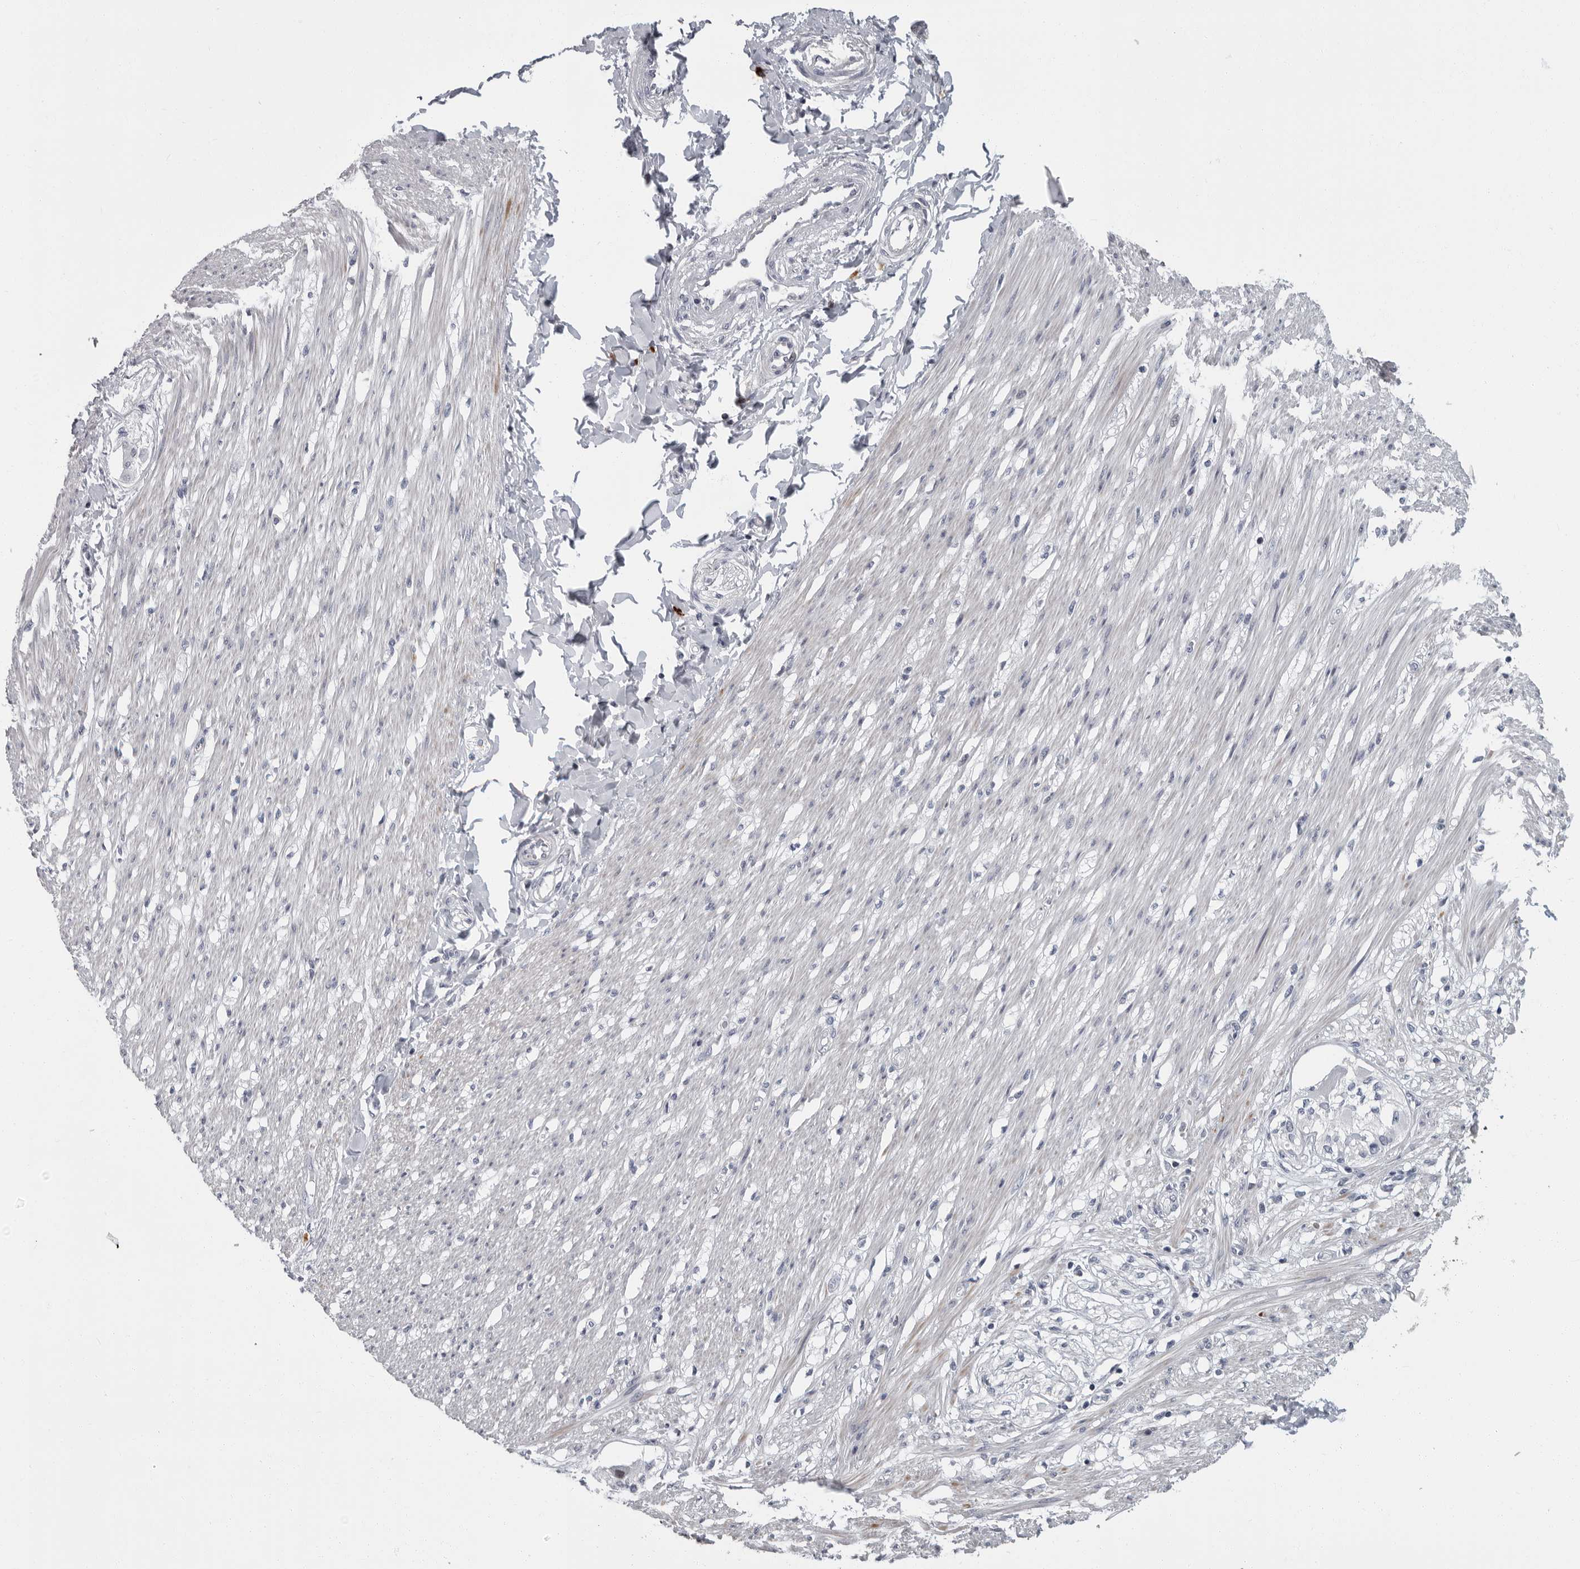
{"staining": {"intensity": "weak", "quantity": "25%-75%", "location": "cytoplasmic/membranous"}, "tissue": "smooth muscle", "cell_type": "Smooth muscle cells", "image_type": "normal", "snomed": [{"axis": "morphology", "description": "Normal tissue, NOS"}, {"axis": "morphology", "description": "Adenocarcinoma, NOS"}, {"axis": "topography", "description": "Colon"}, {"axis": "topography", "description": "Peripheral nerve tissue"}], "caption": "The immunohistochemical stain highlights weak cytoplasmic/membranous staining in smooth muscle cells of unremarkable smooth muscle.", "gene": "SLC25A39", "patient": {"sex": "male", "age": 14}}